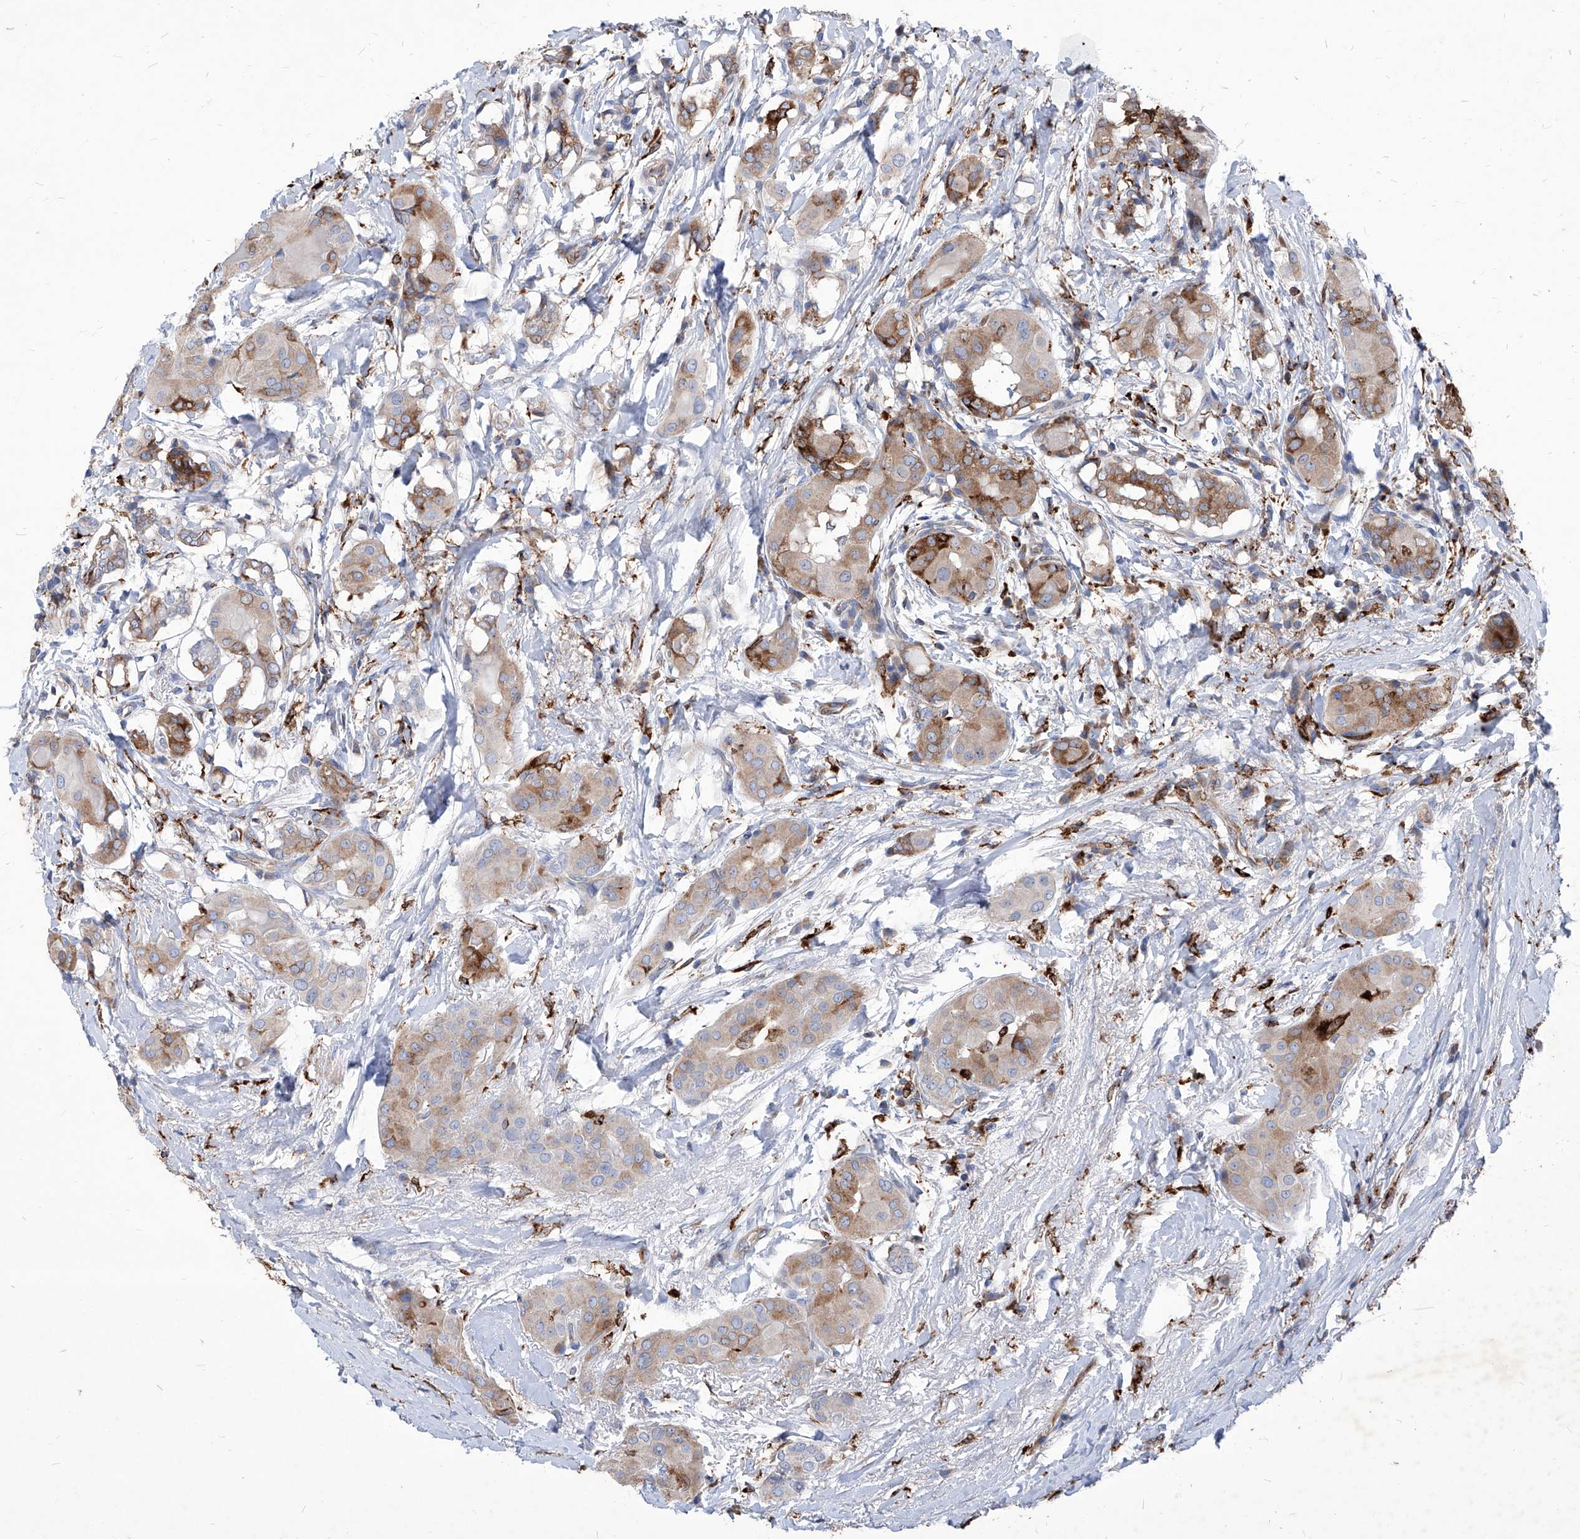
{"staining": {"intensity": "moderate", "quantity": "25%-75%", "location": "cytoplasmic/membranous"}, "tissue": "thyroid cancer", "cell_type": "Tumor cells", "image_type": "cancer", "snomed": [{"axis": "morphology", "description": "Papillary adenocarcinoma, NOS"}, {"axis": "topography", "description": "Thyroid gland"}], "caption": "DAB (3,3'-diaminobenzidine) immunohistochemical staining of thyroid cancer displays moderate cytoplasmic/membranous protein staining in approximately 25%-75% of tumor cells.", "gene": "UBOX5", "patient": {"sex": "male", "age": 33}}